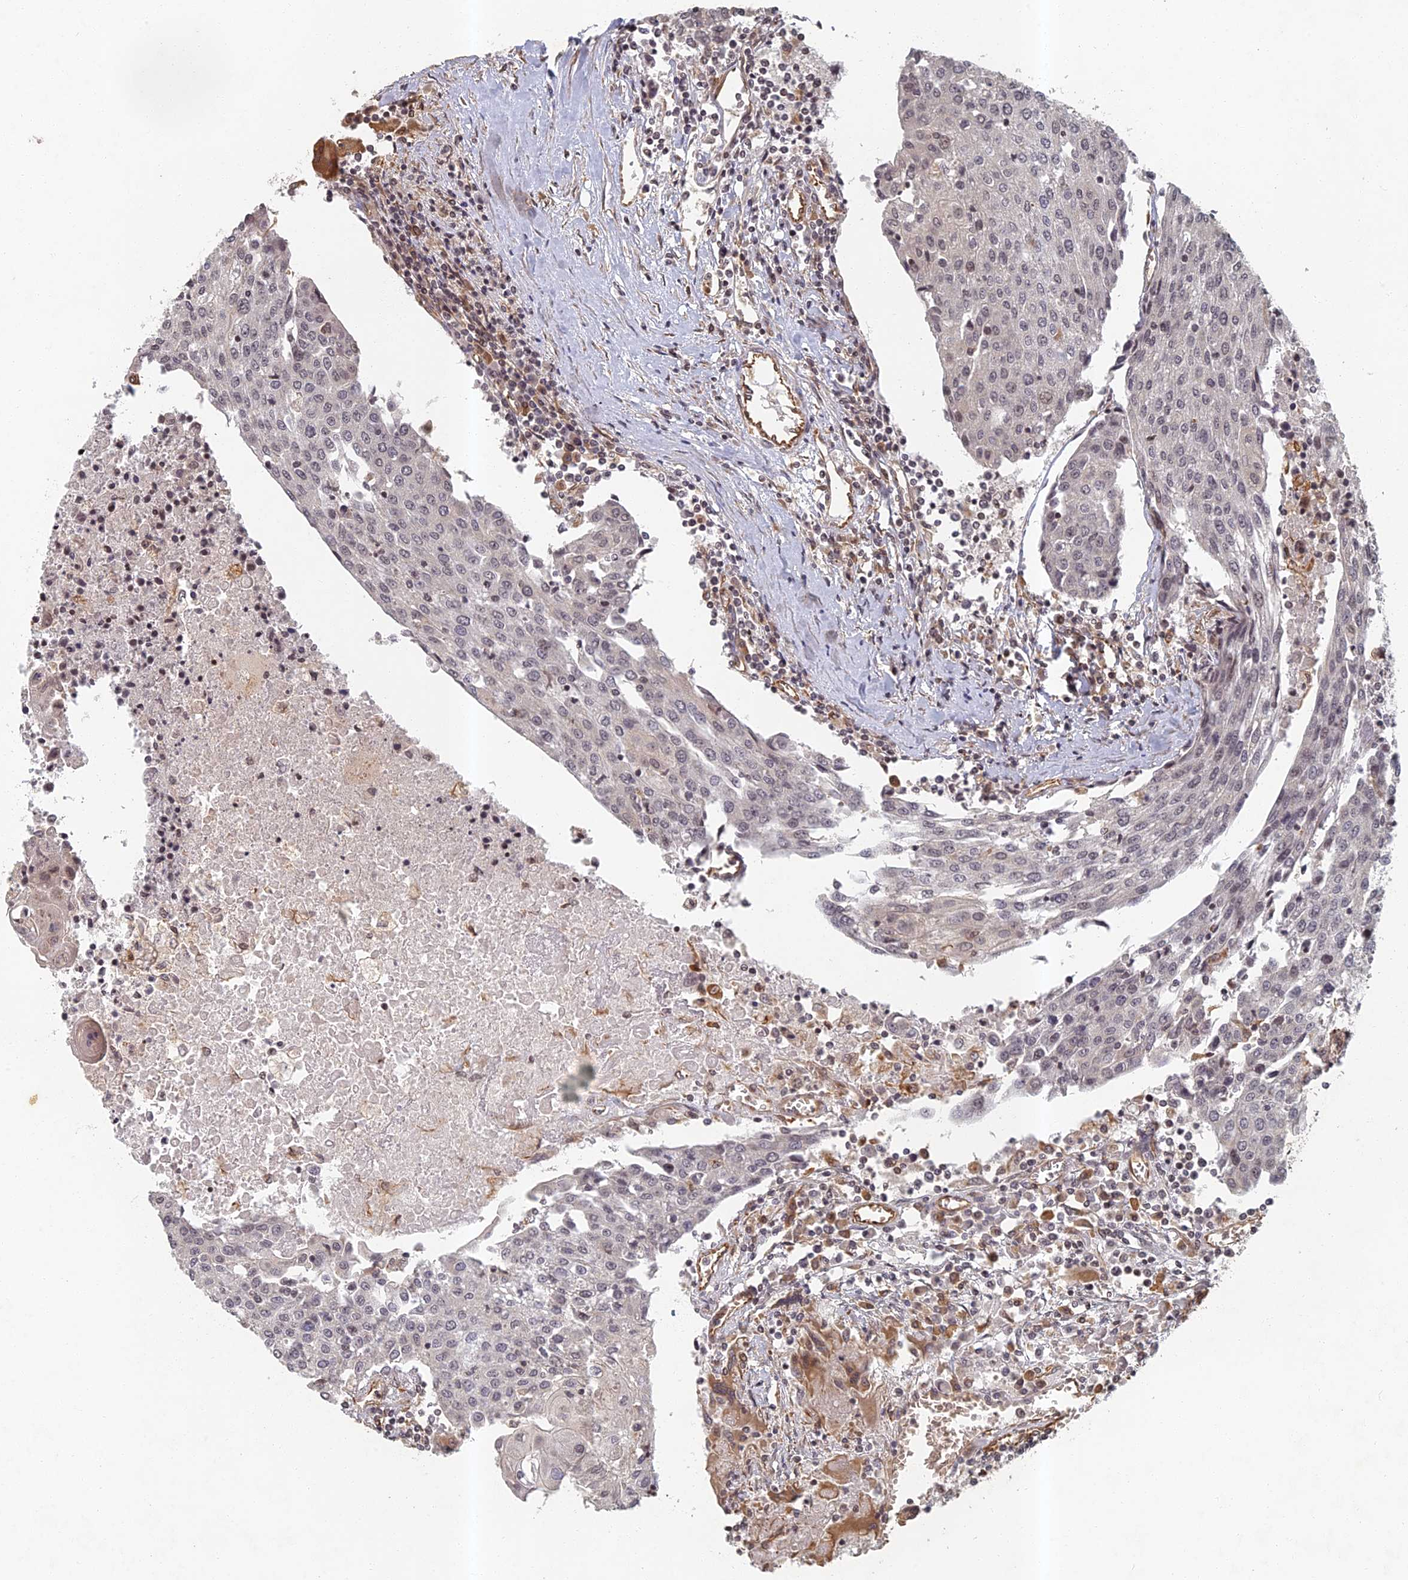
{"staining": {"intensity": "negative", "quantity": "none", "location": "none"}, "tissue": "urothelial cancer", "cell_type": "Tumor cells", "image_type": "cancer", "snomed": [{"axis": "morphology", "description": "Urothelial carcinoma, High grade"}, {"axis": "topography", "description": "Urinary bladder"}], "caption": "Immunohistochemical staining of urothelial cancer exhibits no significant positivity in tumor cells.", "gene": "ABCB10", "patient": {"sex": "female", "age": 85}}